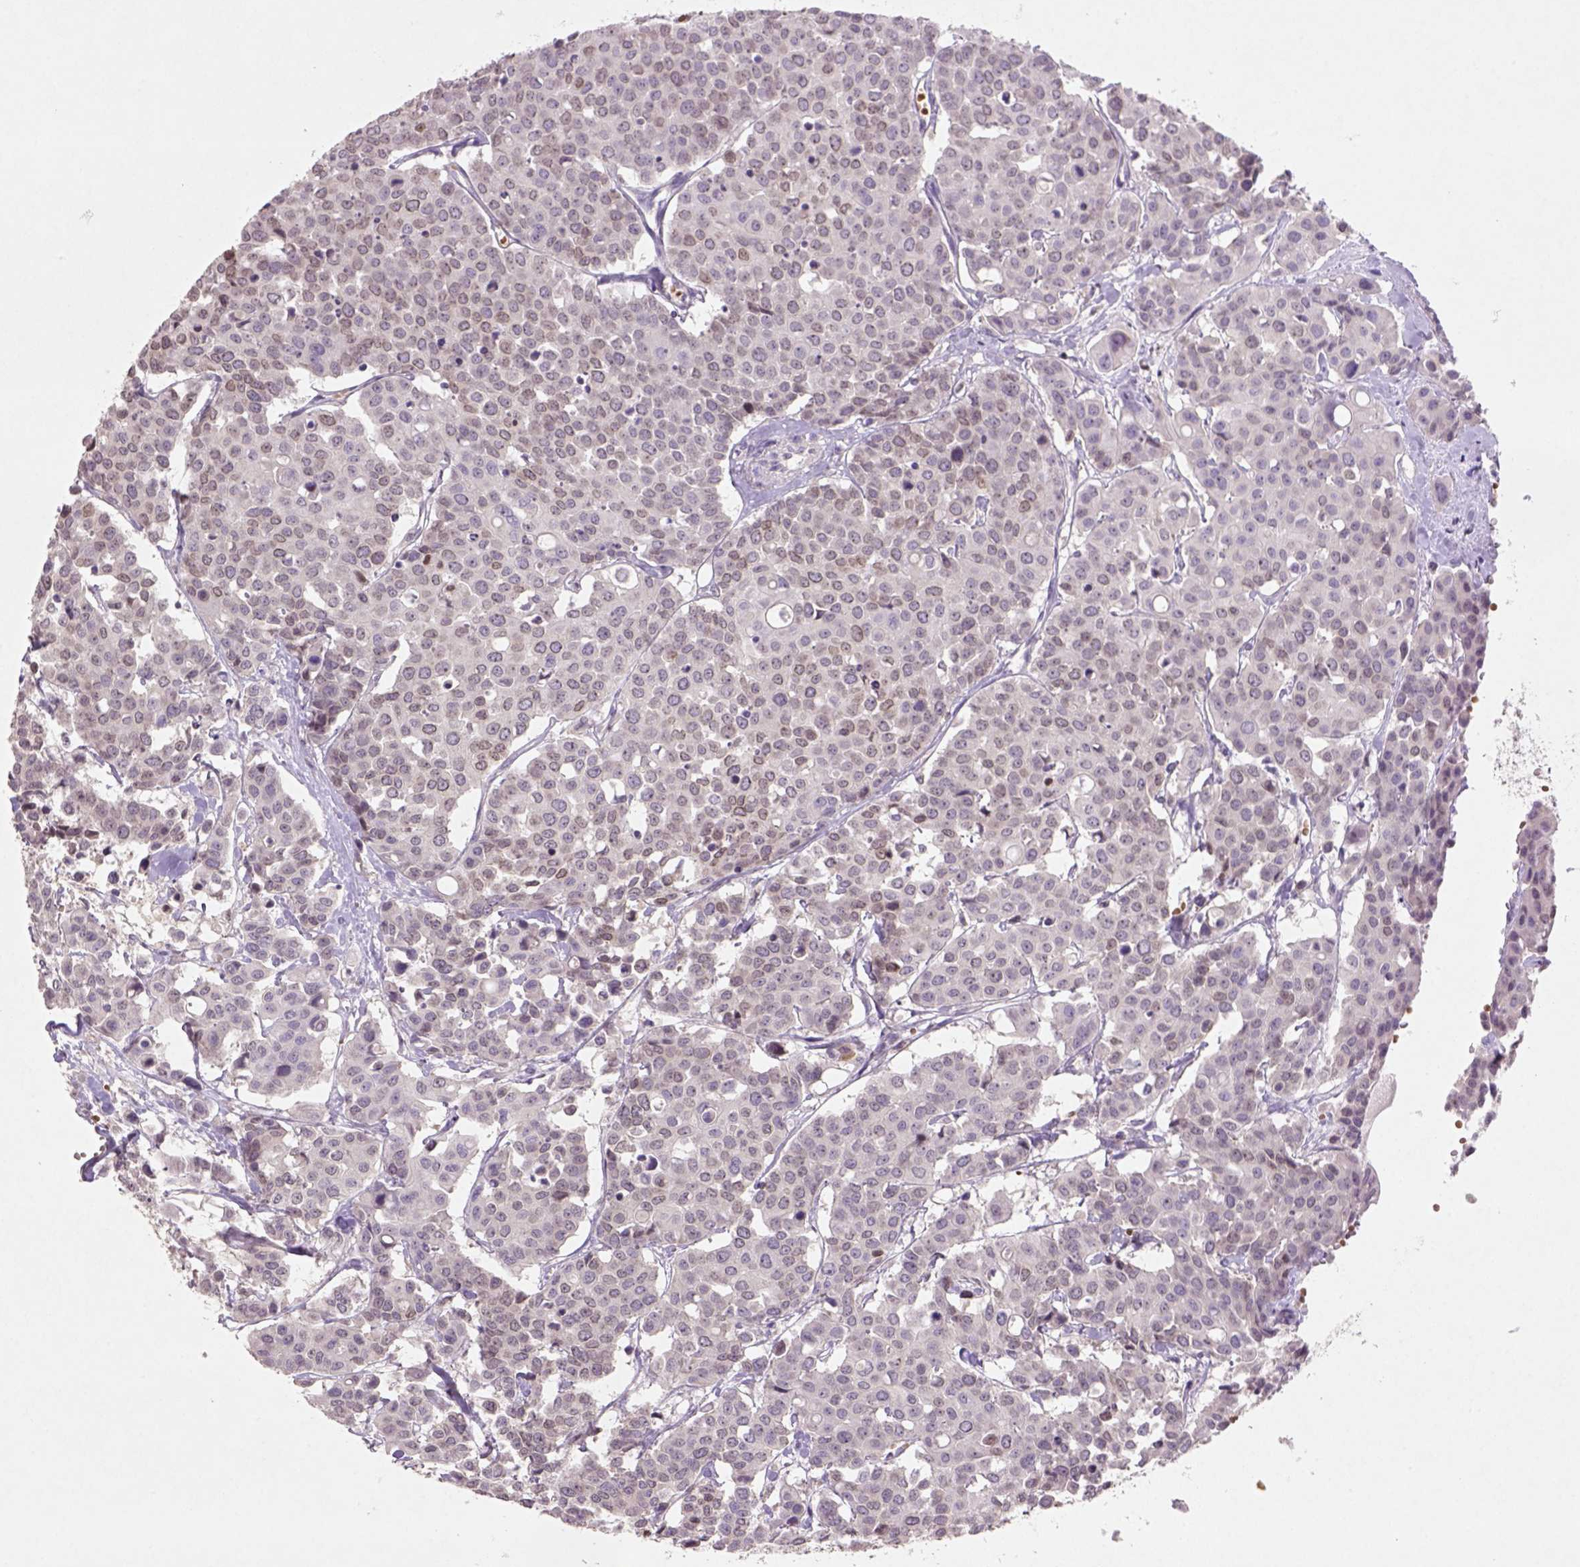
{"staining": {"intensity": "weak", "quantity": "<25%", "location": "nuclear"}, "tissue": "carcinoid", "cell_type": "Tumor cells", "image_type": "cancer", "snomed": [{"axis": "morphology", "description": "Carcinoid, malignant, NOS"}, {"axis": "topography", "description": "Colon"}], "caption": "High magnification brightfield microscopy of carcinoid stained with DAB (brown) and counterstained with hematoxylin (blue): tumor cells show no significant expression. (Stains: DAB (3,3'-diaminobenzidine) immunohistochemistry with hematoxylin counter stain, Microscopy: brightfield microscopy at high magnification).", "gene": "NUDT3", "patient": {"sex": "male", "age": 81}}